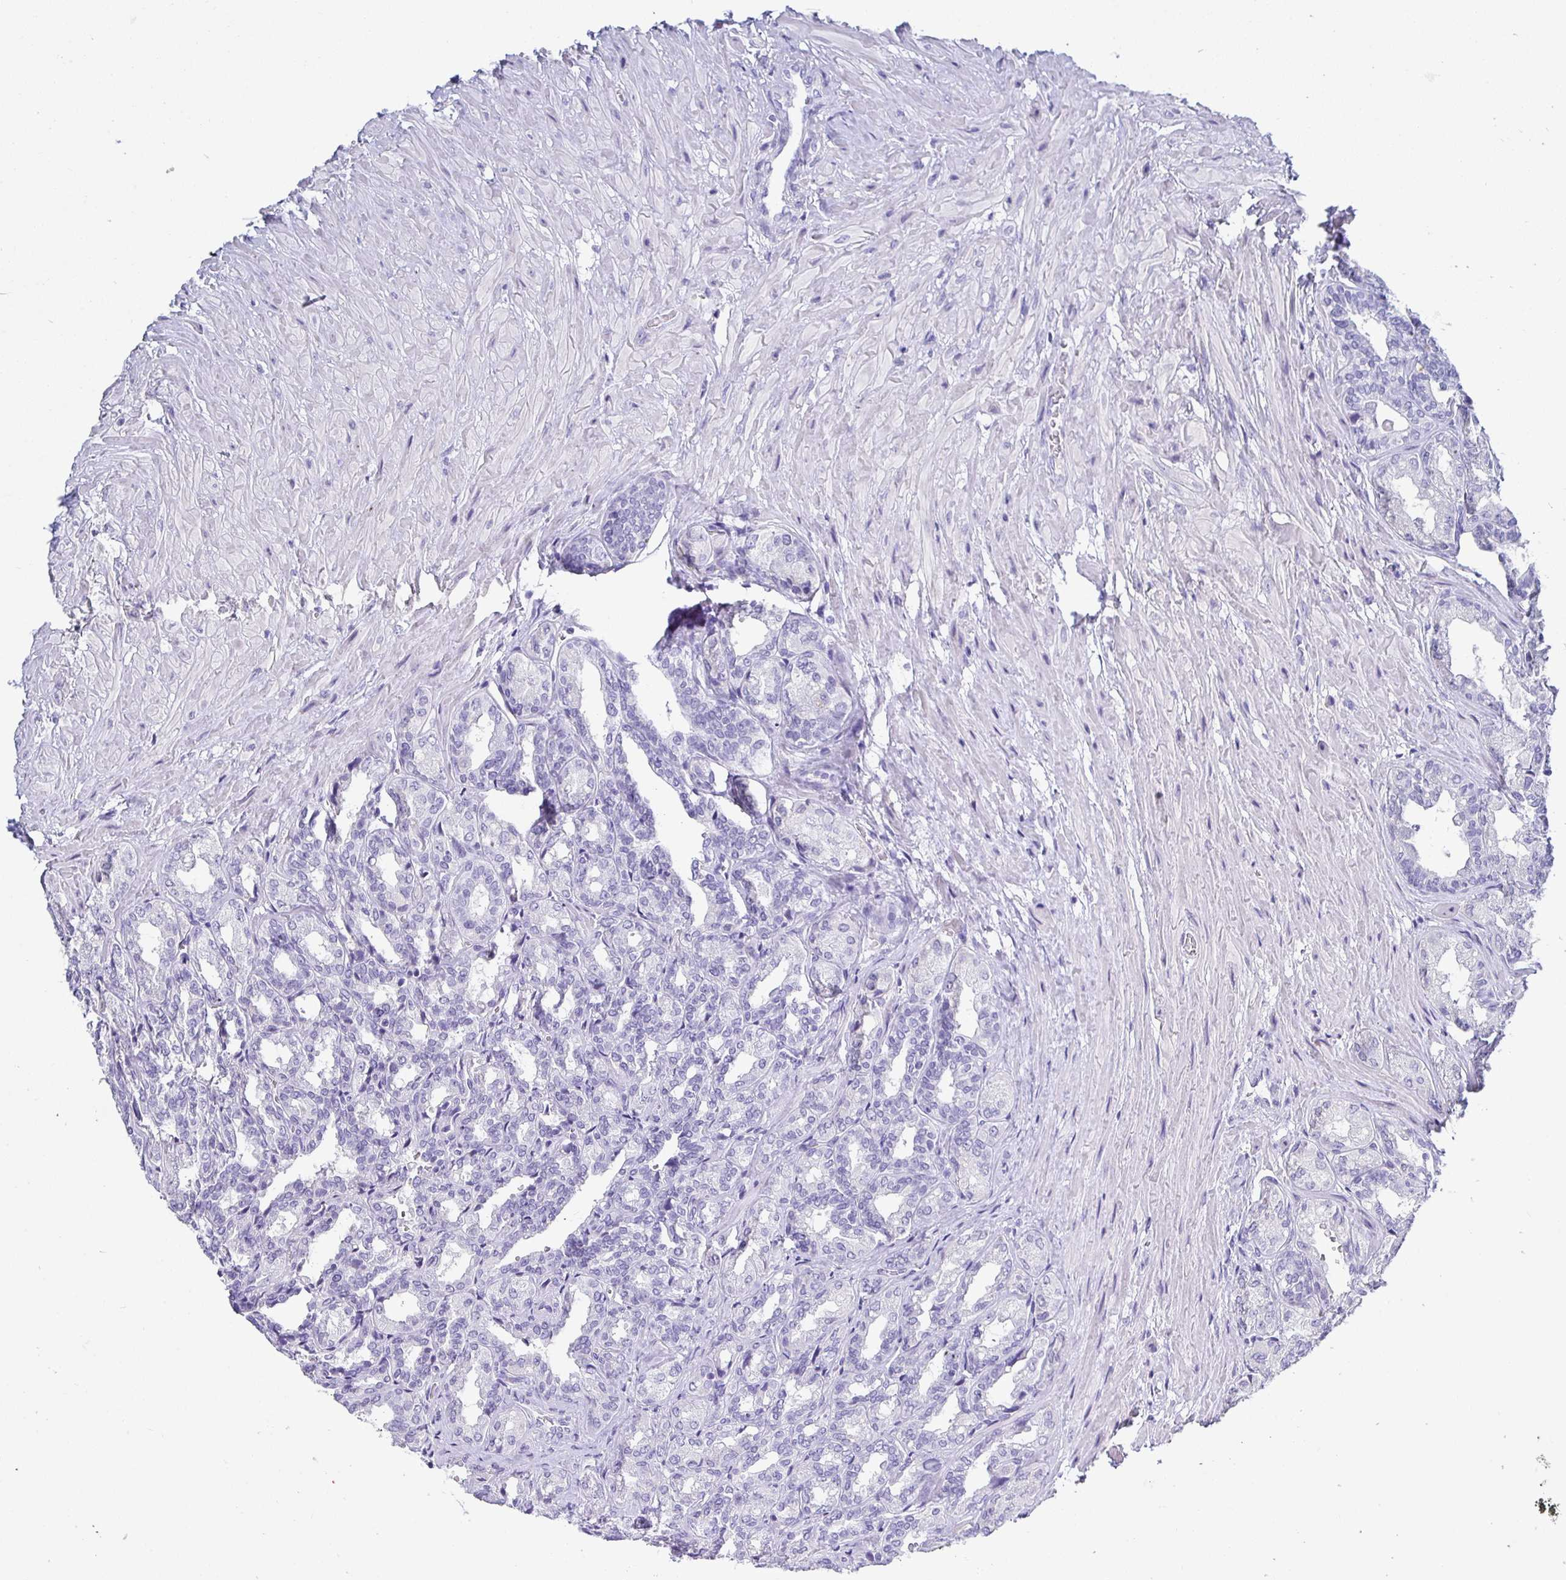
{"staining": {"intensity": "negative", "quantity": "none", "location": "none"}, "tissue": "seminal vesicle", "cell_type": "Glandular cells", "image_type": "normal", "snomed": [{"axis": "morphology", "description": "Normal tissue, NOS"}, {"axis": "topography", "description": "Seminal veicle"}], "caption": "This image is of normal seminal vesicle stained with immunohistochemistry to label a protein in brown with the nuclei are counter-stained blue. There is no positivity in glandular cells.", "gene": "TMEM241", "patient": {"sex": "male", "age": 68}}